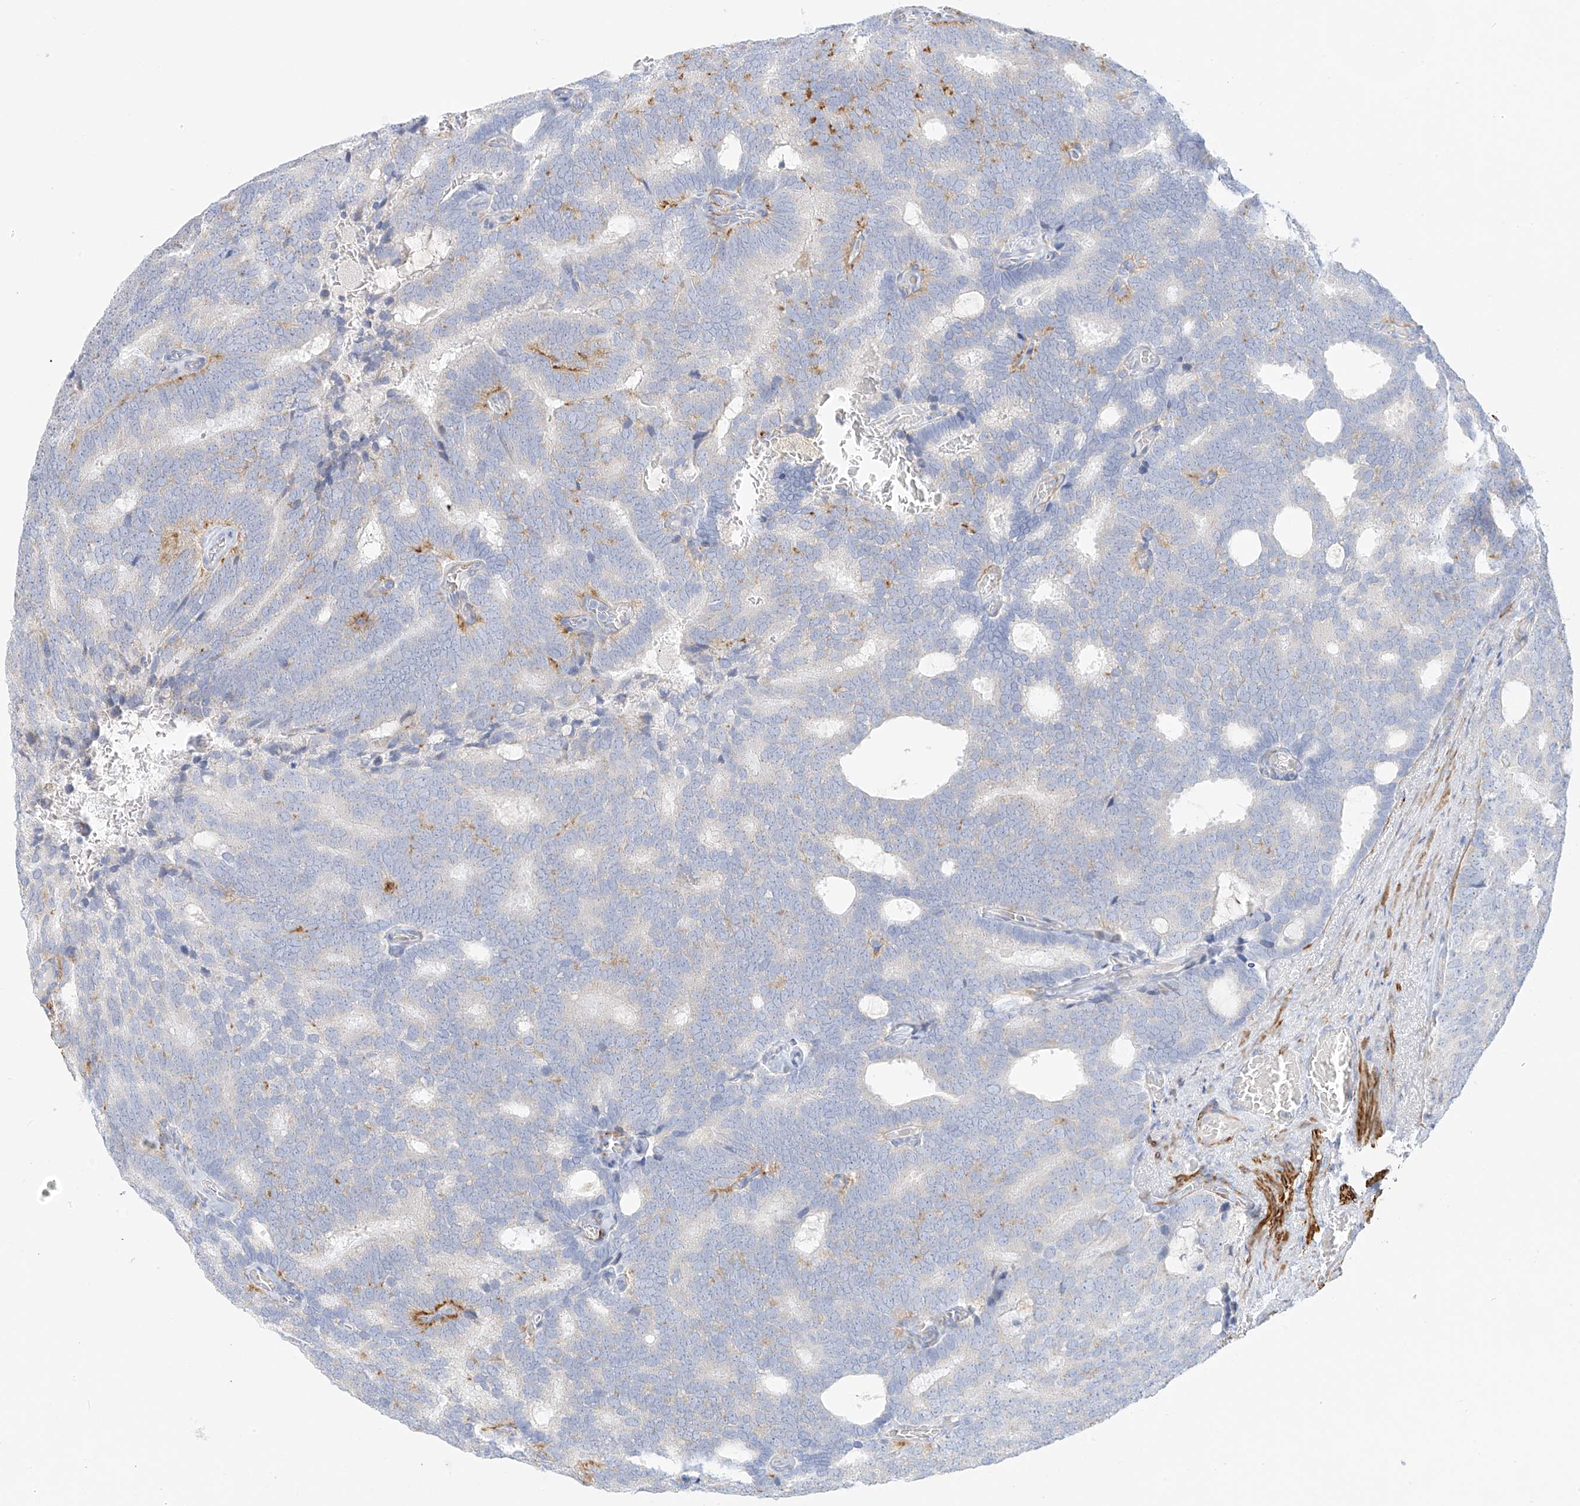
{"staining": {"intensity": "negative", "quantity": "none", "location": "none"}, "tissue": "prostate cancer", "cell_type": "Tumor cells", "image_type": "cancer", "snomed": [{"axis": "morphology", "description": "Adenocarcinoma, Low grade"}, {"axis": "topography", "description": "Prostate"}], "caption": "IHC photomicrograph of neoplastic tissue: human prostate cancer (adenocarcinoma (low-grade)) stained with DAB (3,3'-diaminobenzidine) reveals no significant protein staining in tumor cells.", "gene": "ST3GAL5", "patient": {"sex": "male", "age": 71}}